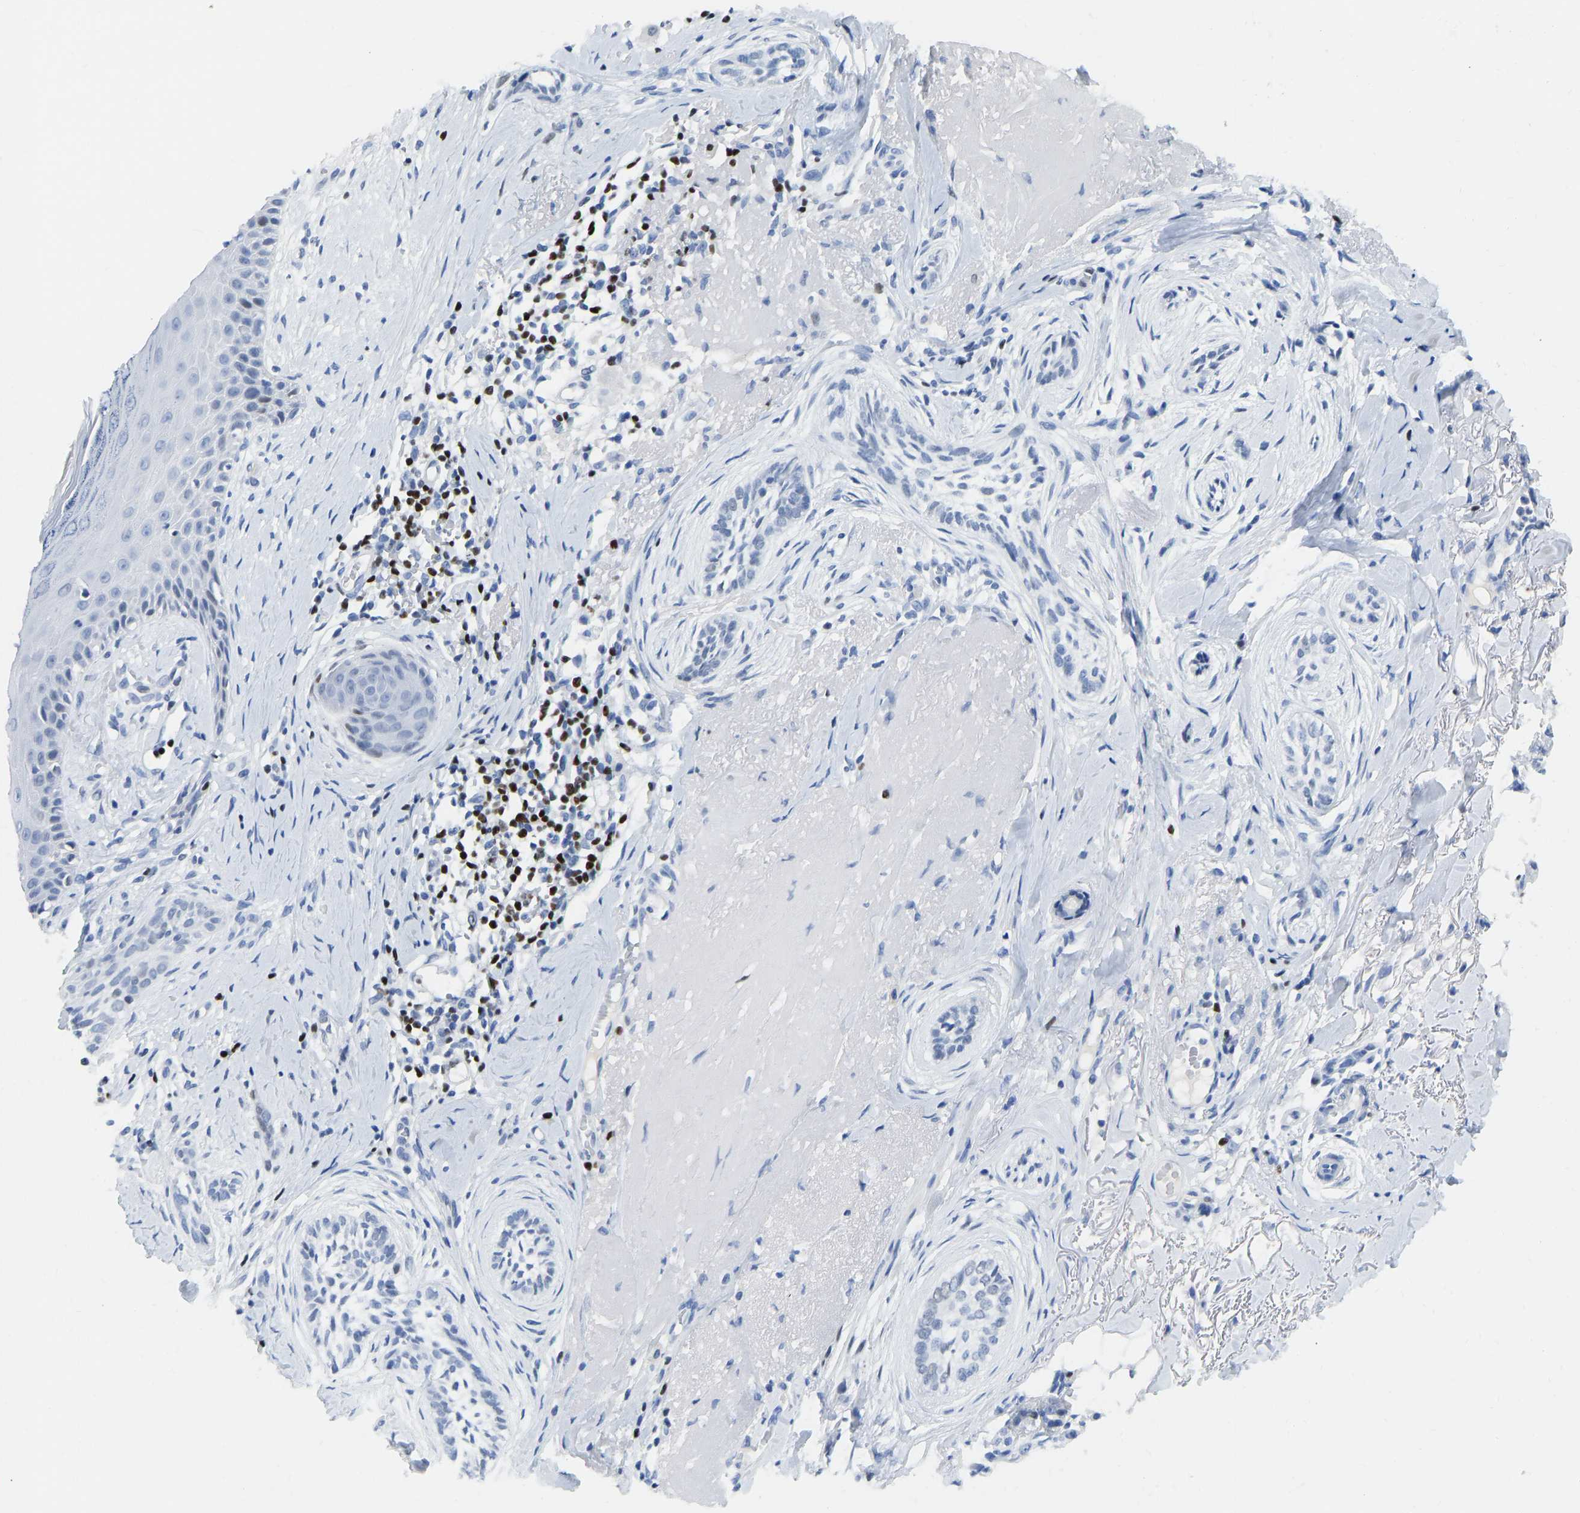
{"staining": {"intensity": "negative", "quantity": "none", "location": "none"}, "tissue": "skin cancer", "cell_type": "Tumor cells", "image_type": "cancer", "snomed": [{"axis": "morphology", "description": "Basal cell carcinoma"}, {"axis": "topography", "description": "Skin"}], "caption": "Image shows no protein staining in tumor cells of skin cancer (basal cell carcinoma) tissue.", "gene": "TCF7", "patient": {"sex": "female", "age": 88}}